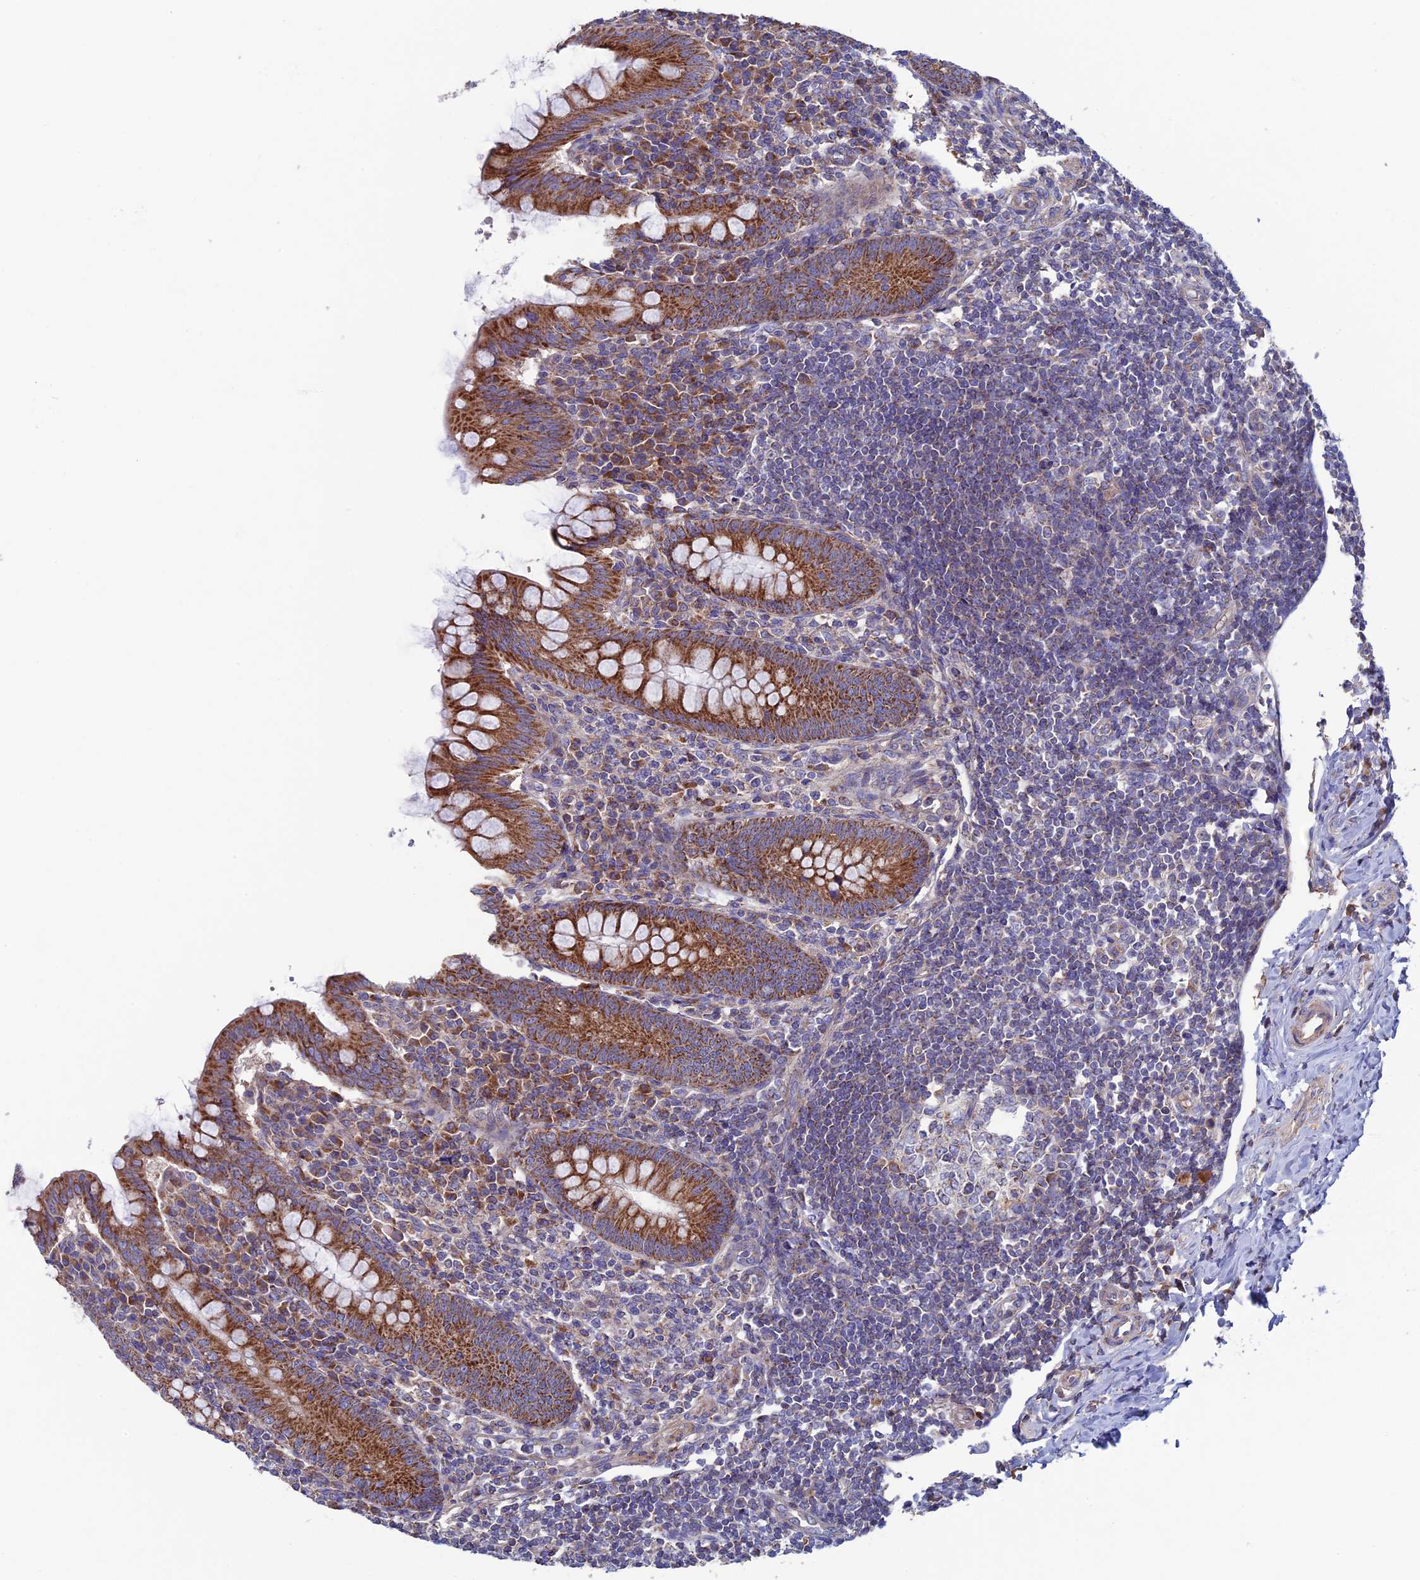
{"staining": {"intensity": "strong", "quantity": ">75%", "location": "cytoplasmic/membranous"}, "tissue": "appendix", "cell_type": "Glandular cells", "image_type": "normal", "snomed": [{"axis": "morphology", "description": "Normal tissue, NOS"}, {"axis": "topography", "description": "Appendix"}], "caption": "Protein expression by immunohistochemistry (IHC) demonstrates strong cytoplasmic/membranous expression in approximately >75% of glandular cells in unremarkable appendix.", "gene": "SLC15A5", "patient": {"sex": "female", "age": 33}}